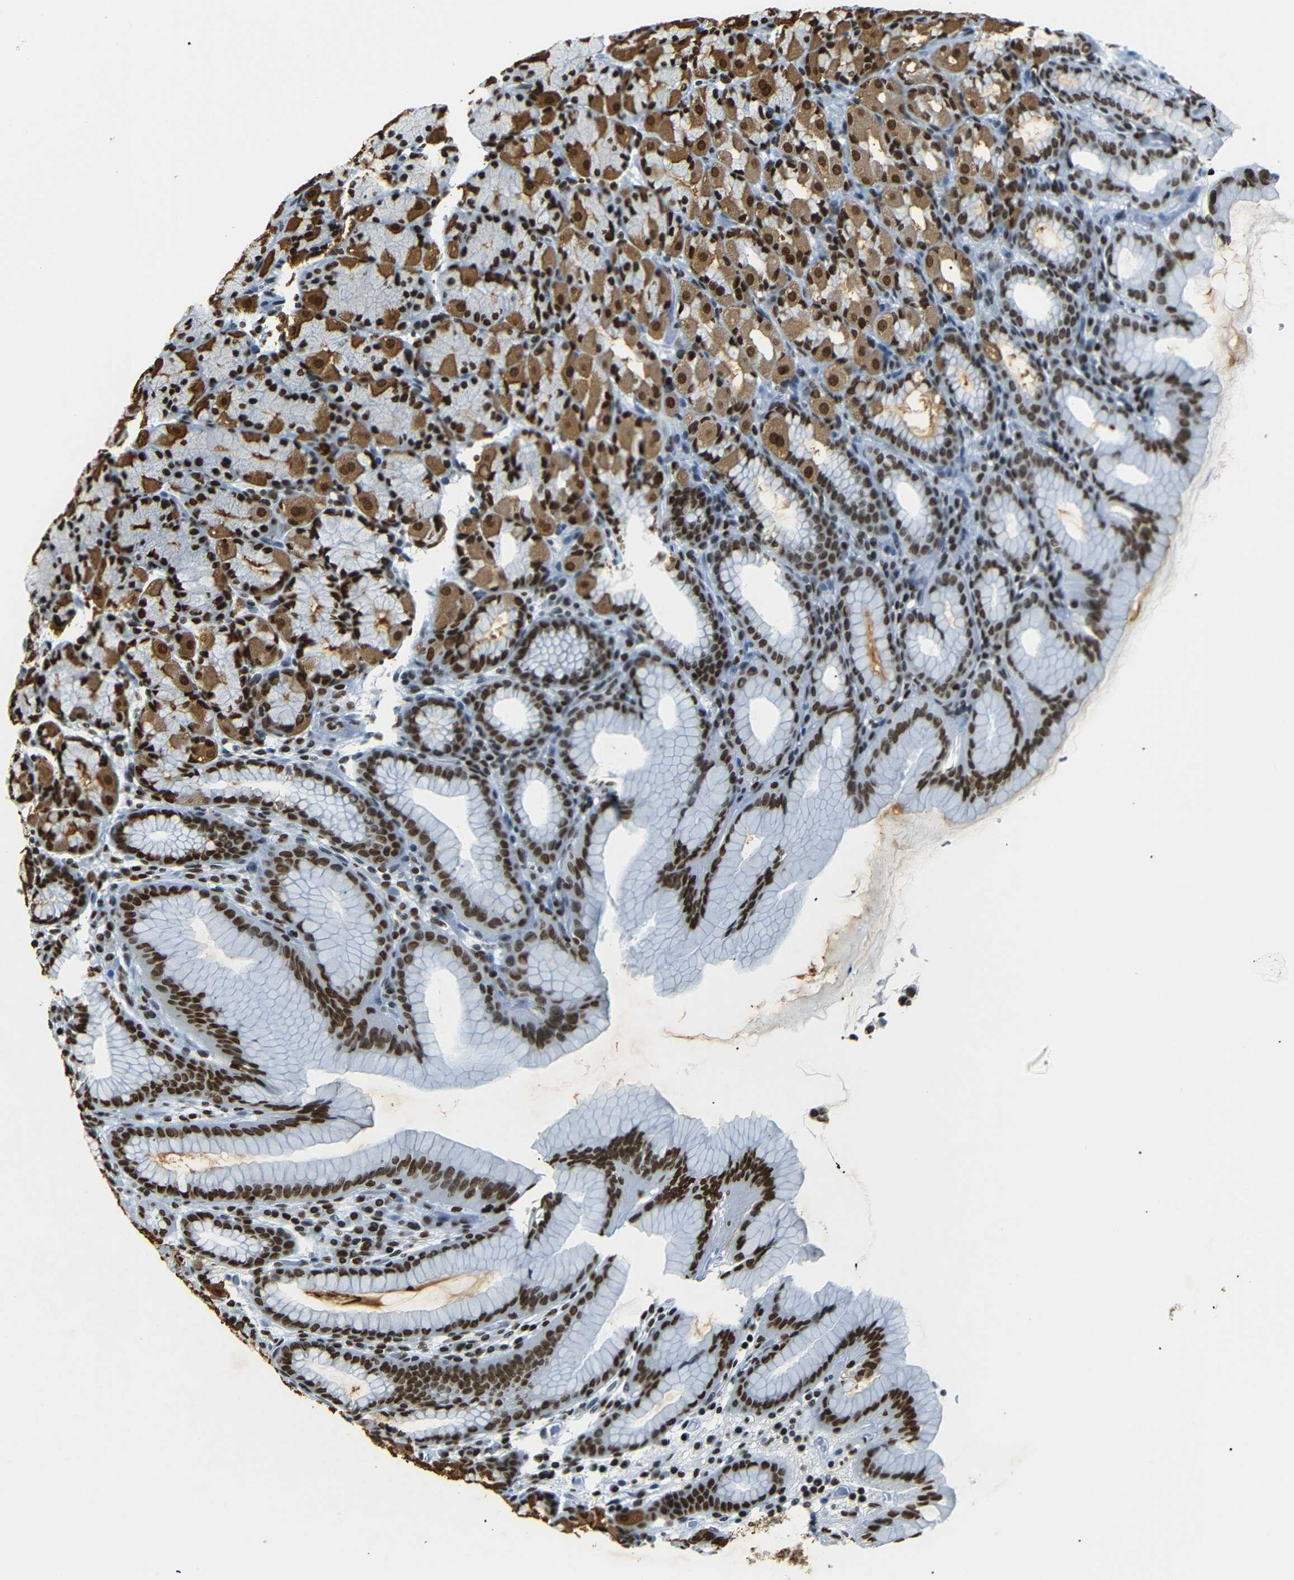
{"staining": {"intensity": "strong", "quantity": ">75%", "location": "cytoplasmic/membranous,nuclear"}, "tissue": "stomach", "cell_type": "Glandular cells", "image_type": "normal", "snomed": [{"axis": "morphology", "description": "Normal tissue, NOS"}, {"axis": "topography", "description": "Stomach, upper"}], "caption": "A high amount of strong cytoplasmic/membranous,nuclear expression is identified in about >75% of glandular cells in unremarkable stomach. (IHC, brightfield microscopy, high magnification).", "gene": "HMGN1", "patient": {"sex": "male", "age": 68}}